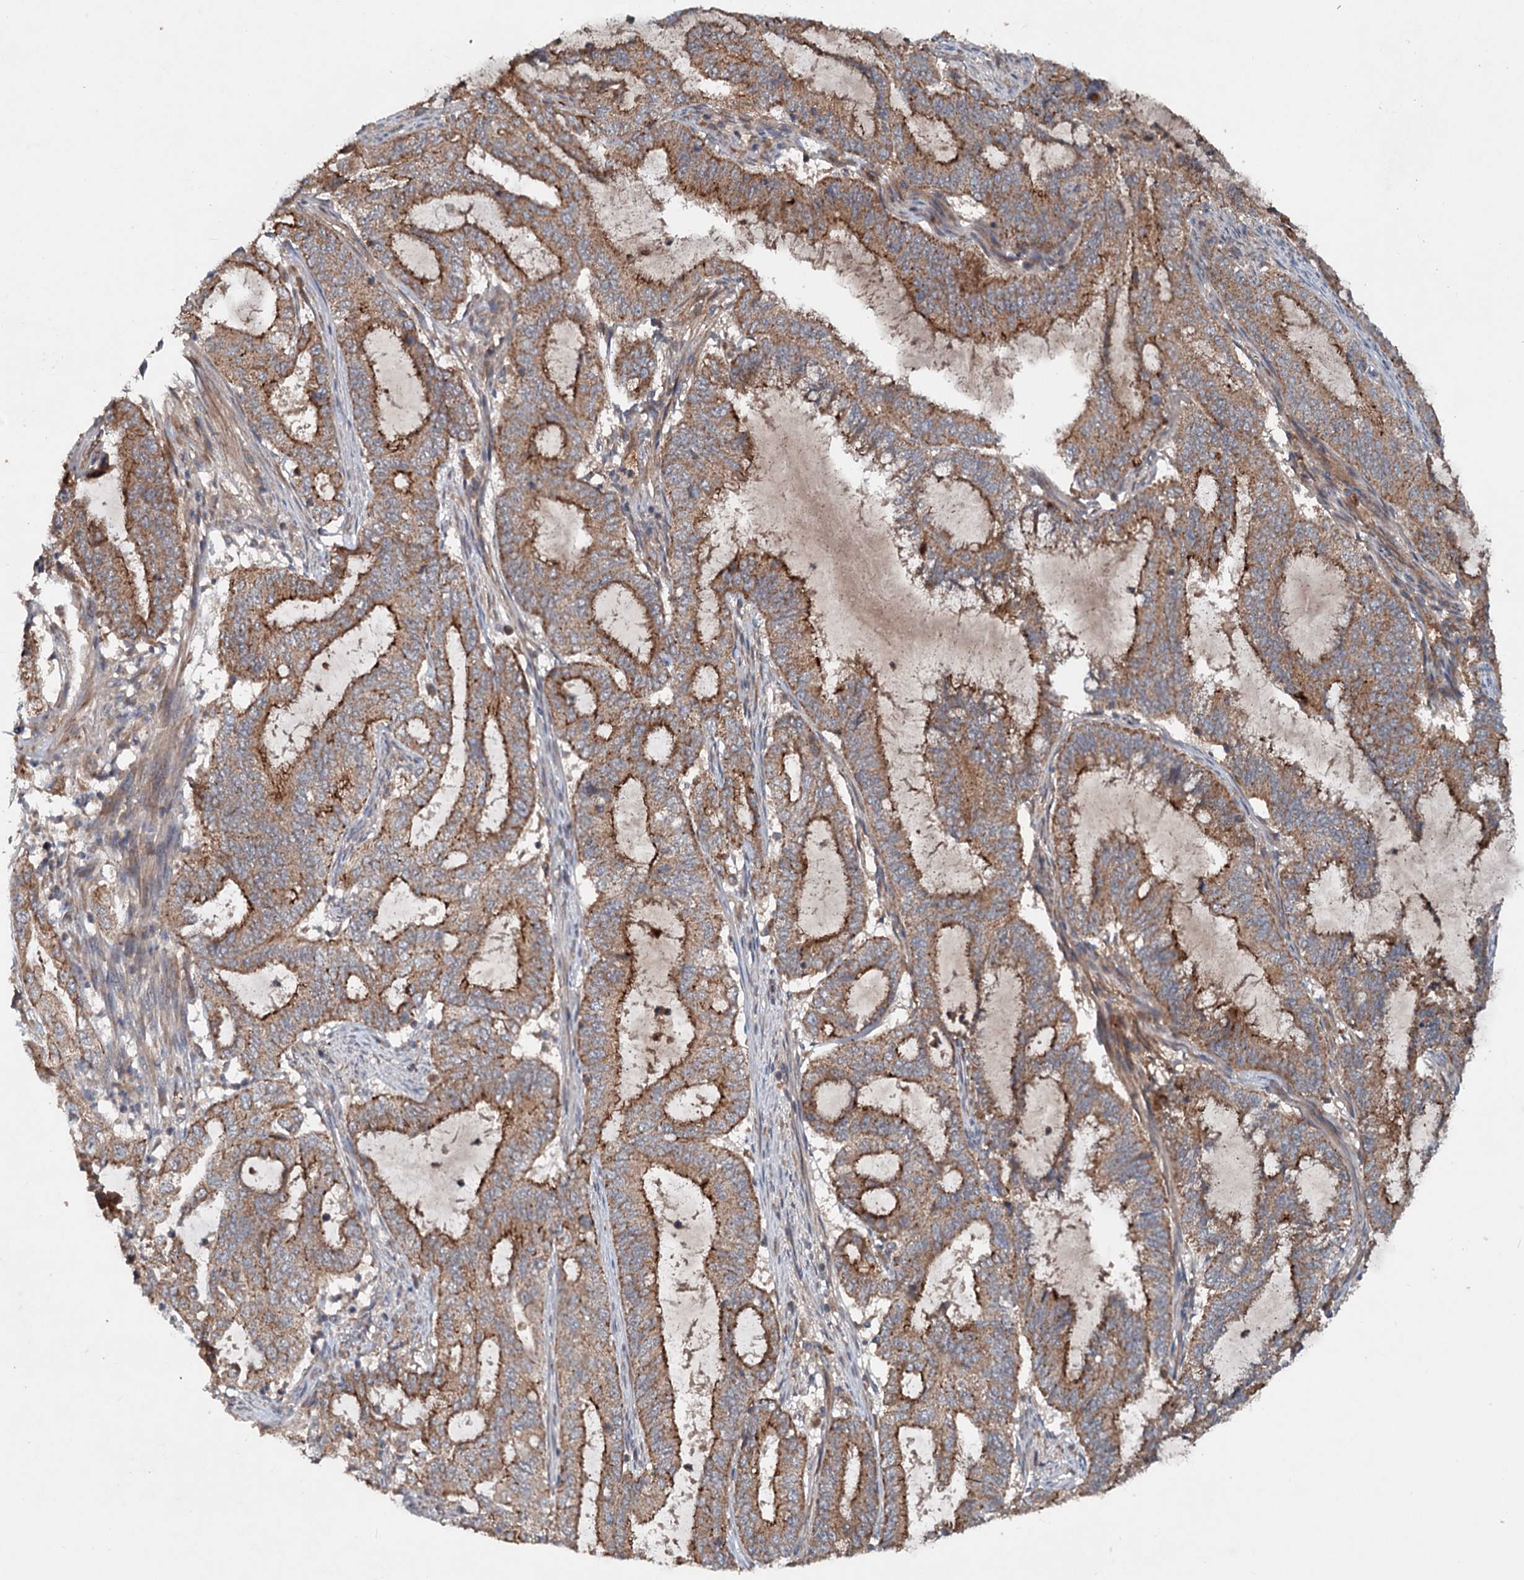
{"staining": {"intensity": "moderate", "quantity": ">75%", "location": "cytoplasmic/membranous"}, "tissue": "endometrial cancer", "cell_type": "Tumor cells", "image_type": "cancer", "snomed": [{"axis": "morphology", "description": "Adenocarcinoma, NOS"}, {"axis": "topography", "description": "Endometrium"}], "caption": "IHC of human endometrial cancer exhibits medium levels of moderate cytoplasmic/membranous staining in about >75% of tumor cells. The staining is performed using DAB (3,3'-diaminobenzidine) brown chromogen to label protein expression. The nuclei are counter-stained blue using hematoxylin.", "gene": "N4BP2L2", "patient": {"sex": "female", "age": 51}}